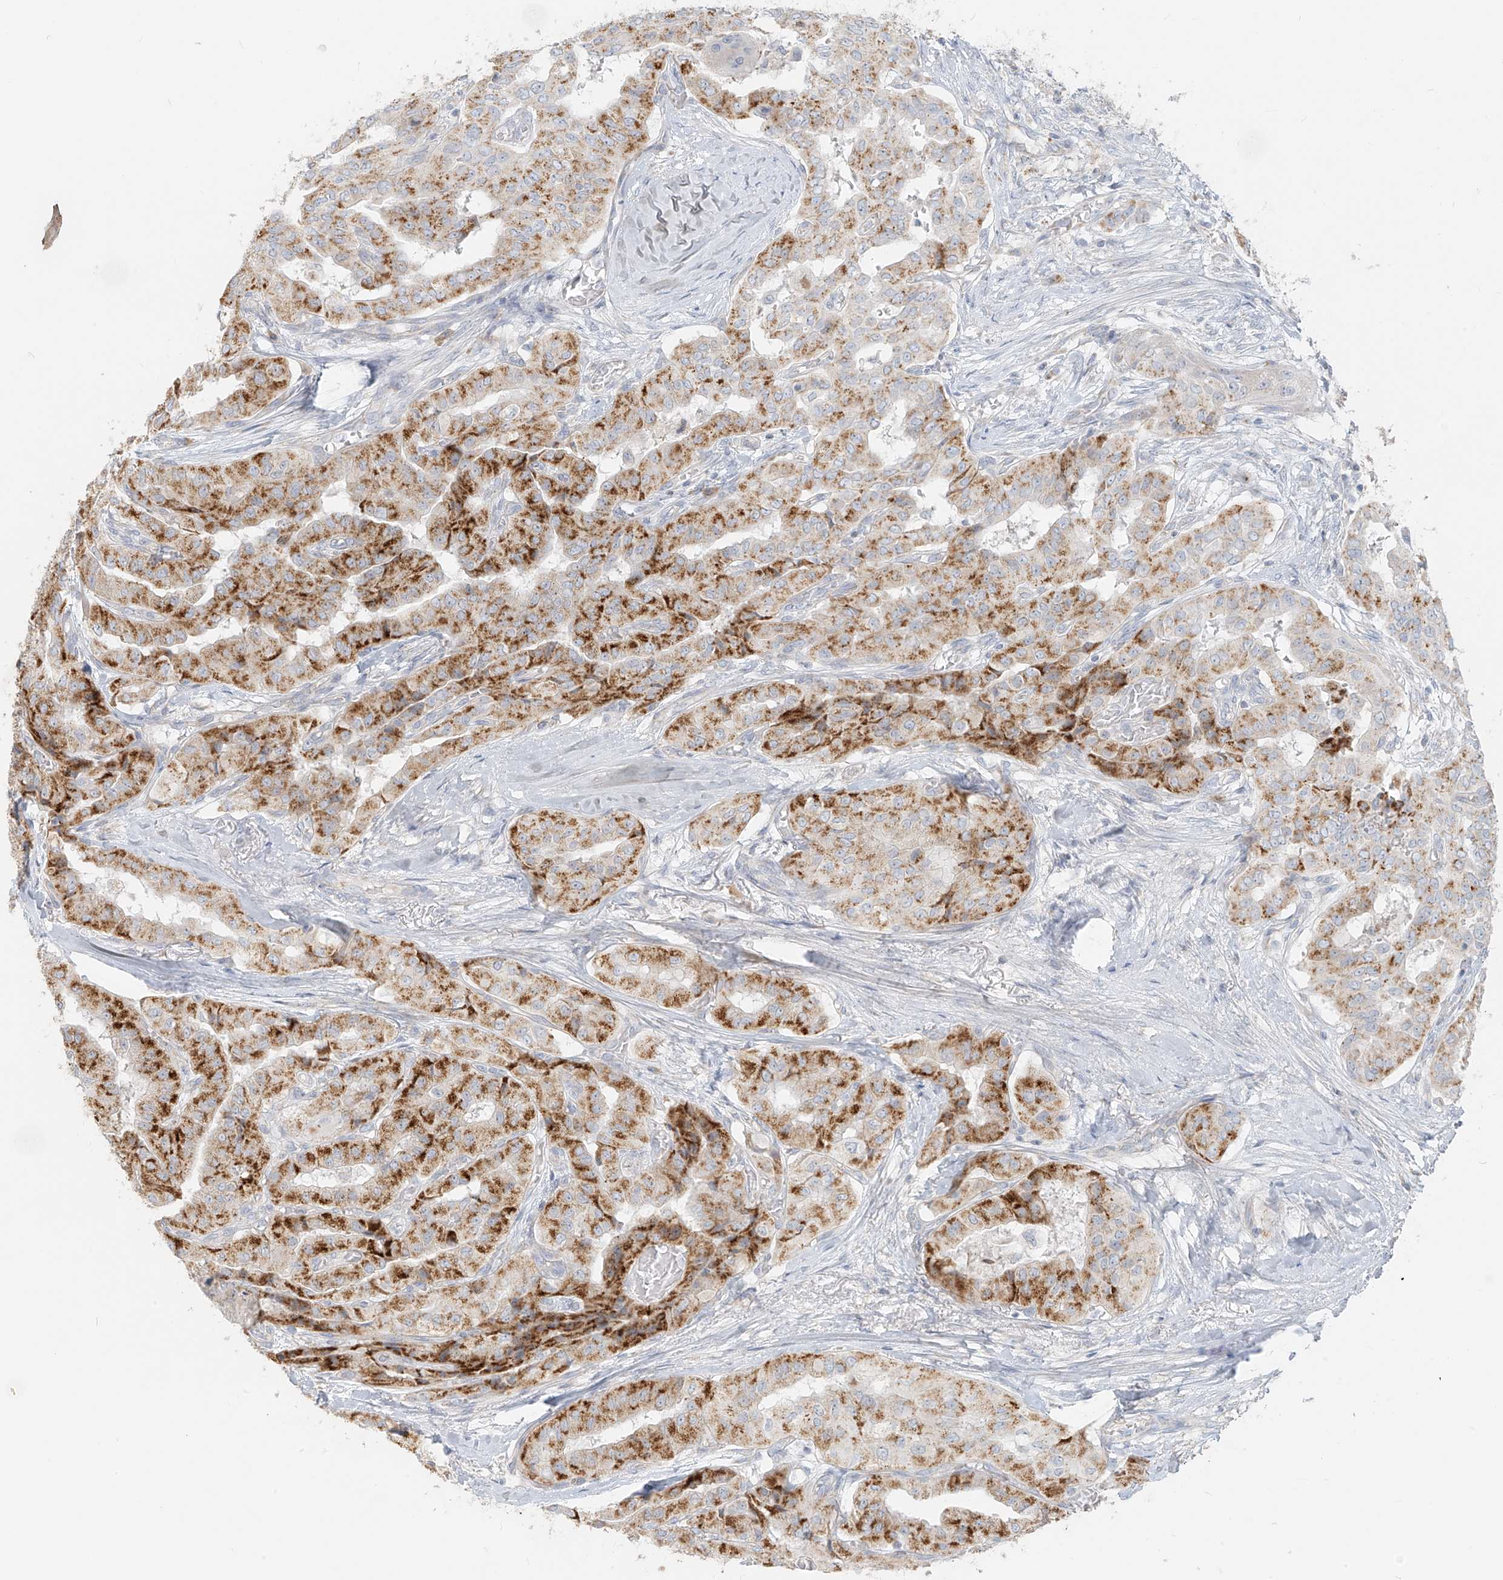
{"staining": {"intensity": "moderate", "quantity": "25%-75%", "location": "cytoplasmic/membranous"}, "tissue": "thyroid cancer", "cell_type": "Tumor cells", "image_type": "cancer", "snomed": [{"axis": "morphology", "description": "Papillary adenocarcinoma, NOS"}, {"axis": "topography", "description": "Thyroid gland"}], "caption": "This photomicrograph shows IHC staining of thyroid cancer, with medium moderate cytoplasmic/membranous positivity in about 25%-75% of tumor cells.", "gene": "UST", "patient": {"sex": "female", "age": 59}}